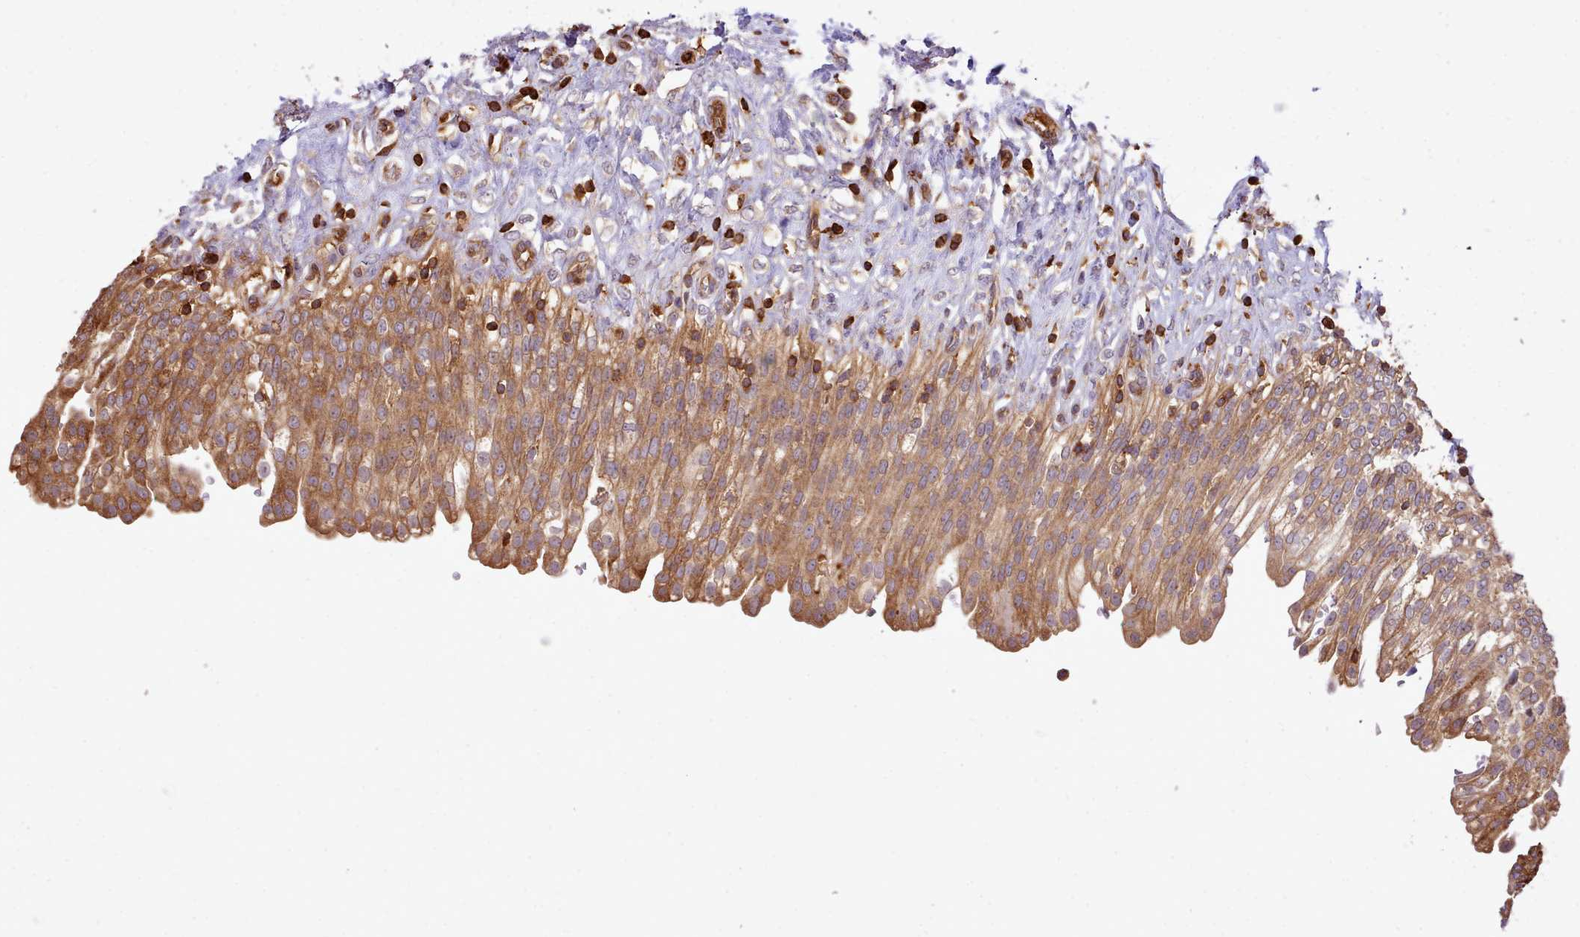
{"staining": {"intensity": "moderate", "quantity": ">75%", "location": "cytoplasmic/membranous"}, "tissue": "urinary bladder", "cell_type": "Urothelial cells", "image_type": "normal", "snomed": [{"axis": "morphology", "description": "Urothelial carcinoma, High grade"}, {"axis": "topography", "description": "Urinary bladder"}], "caption": "A medium amount of moderate cytoplasmic/membranous positivity is seen in about >75% of urothelial cells in benign urinary bladder. The staining was performed using DAB (3,3'-diaminobenzidine), with brown indicating positive protein expression. Nuclei are stained blue with hematoxylin.", "gene": "CAPZA1", "patient": {"sex": "male", "age": 46}}